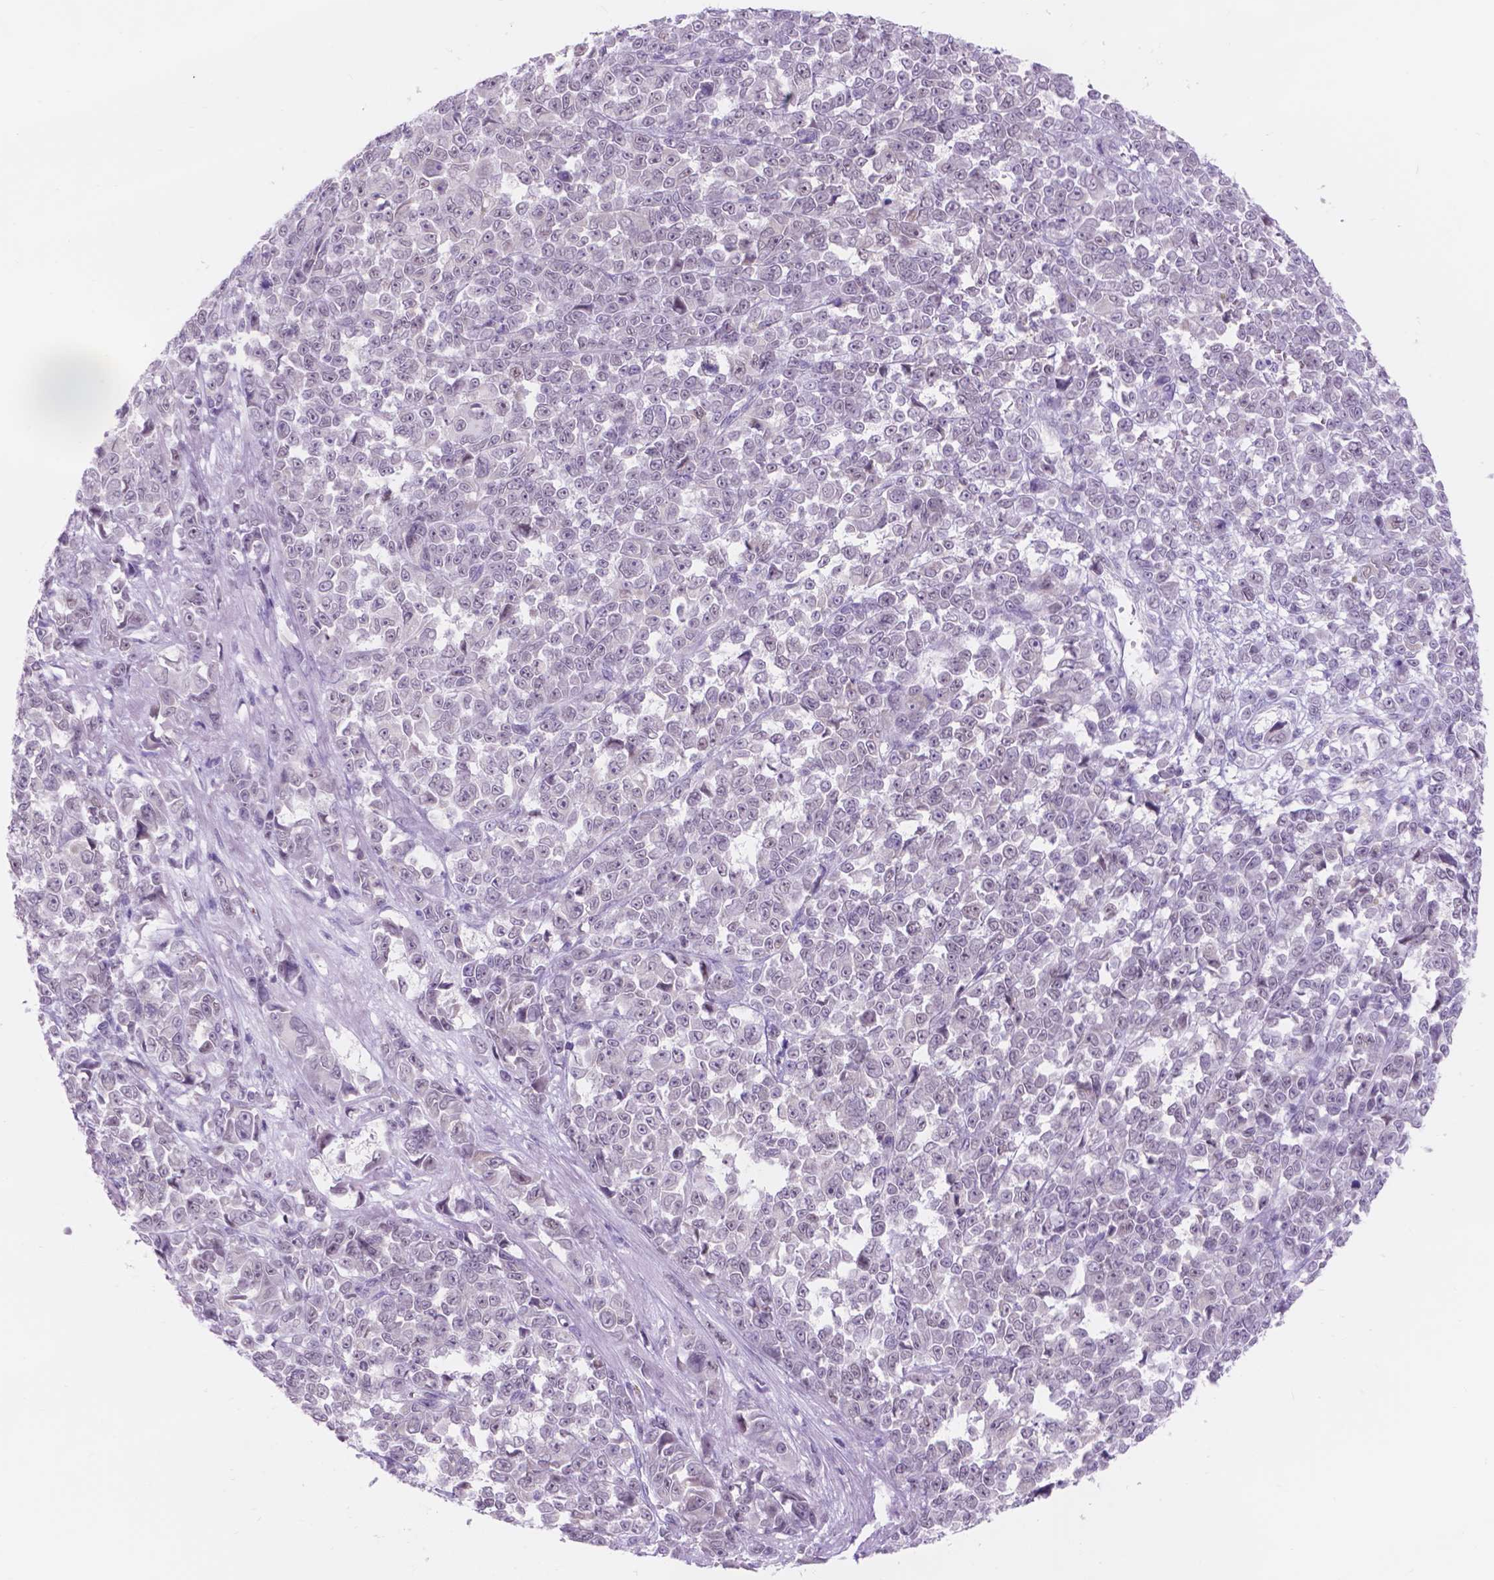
{"staining": {"intensity": "negative", "quantity": "none", "location": "none"}, "tissue": "melanoma", "cell_type": "Tumor cells", "image_type": "cancer", "snomed": [{"axis": "morphology", "description": "Malignant melanoma, NOS"}, {"axis": "topography", "description": "Skin"}], "caption": "Immunohistochemistry (IHC) of malignant melanoma exhibits no staining in tumor cells. The staining is performed using DAB brown chromogen with nuclei counter-stained in using hematoxylin.", "gene": "DCC", "patient": {"sex": "female", "age": 95}}